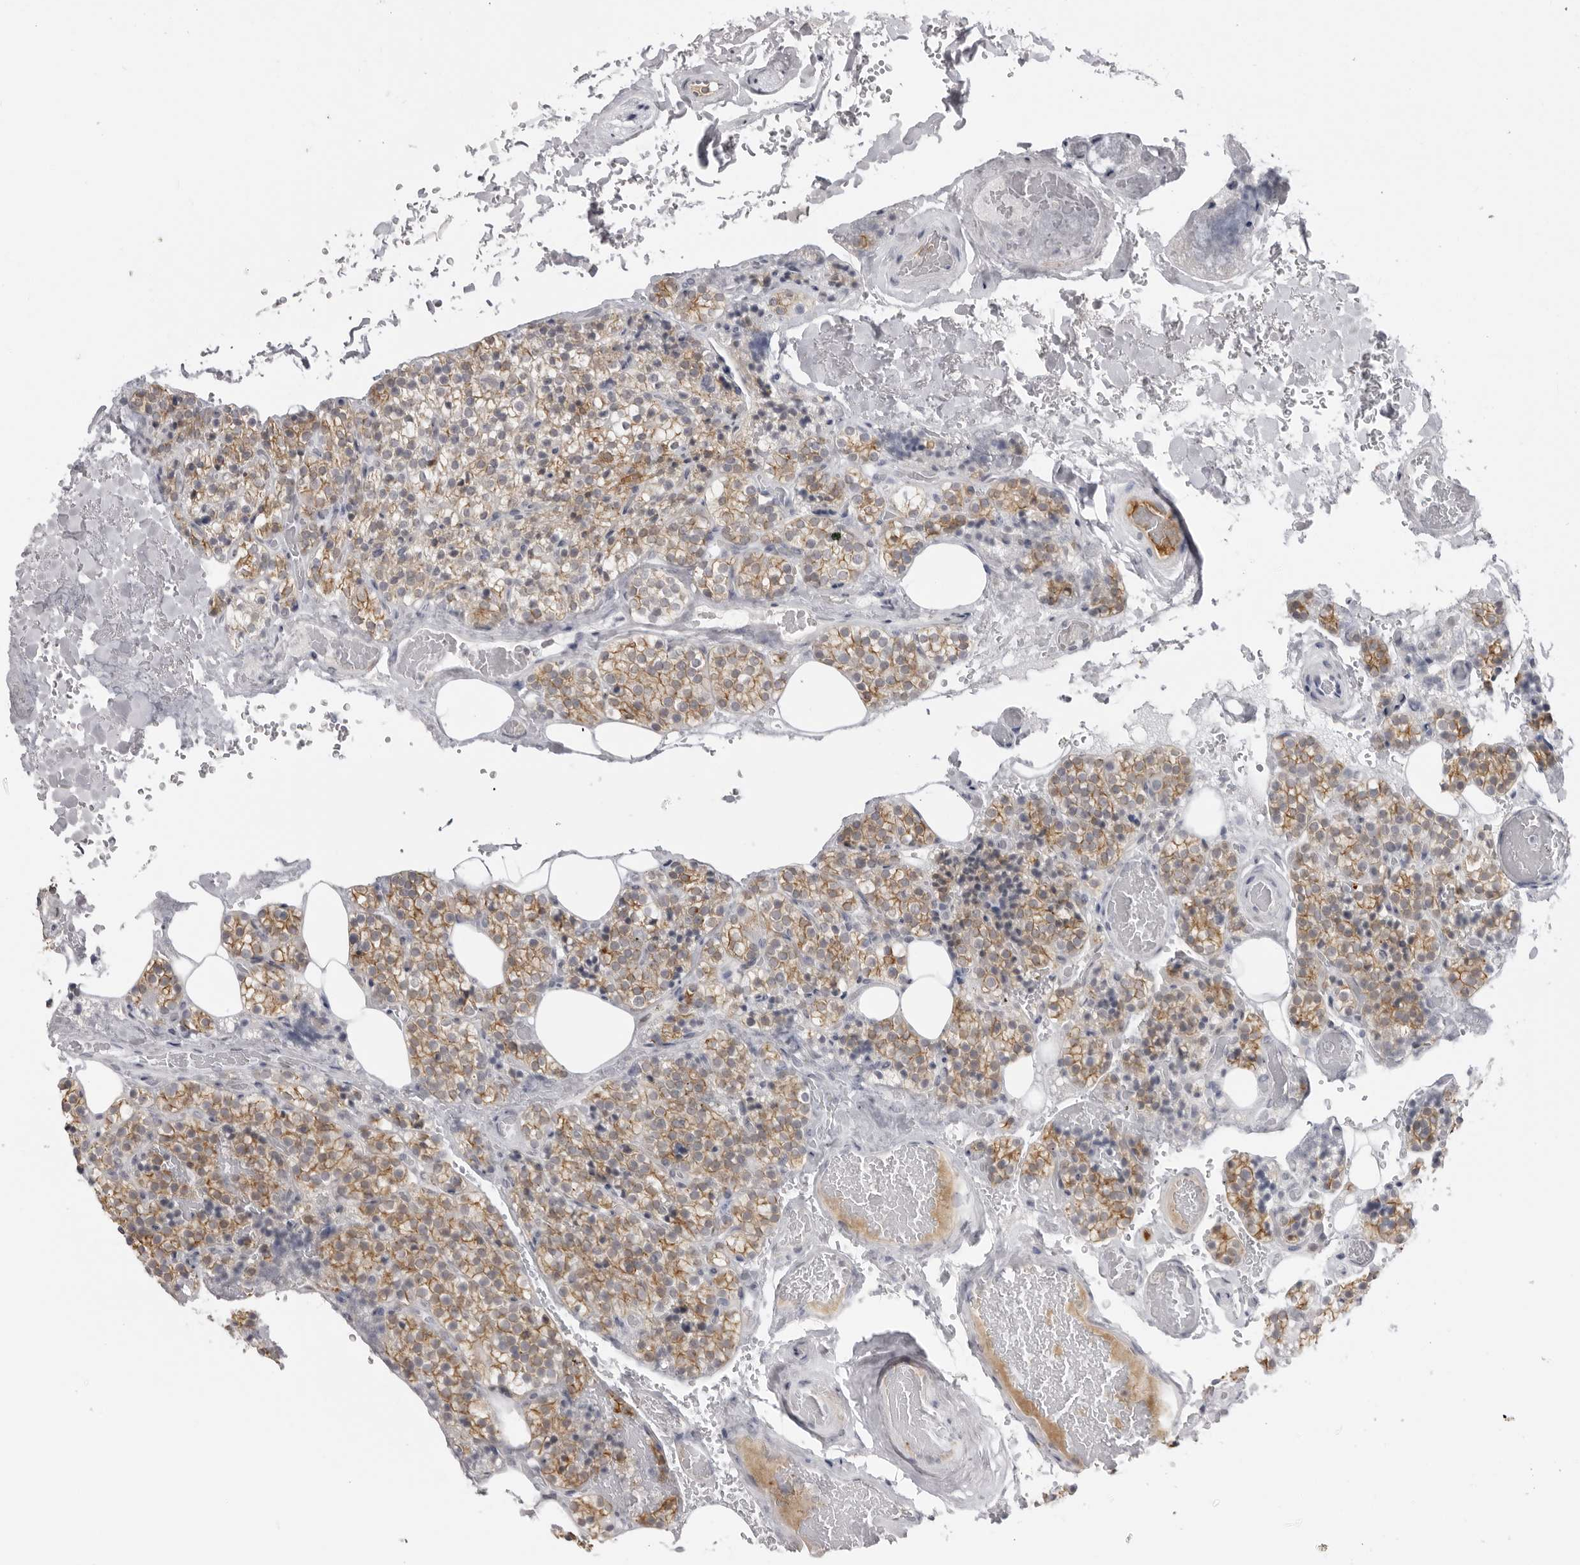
{"staining": {"intensity": "moderate", "quantity": "25%-75%", "location": "cytoplasmic/membranous"}, "tissue": "parathyroid gland", "cell_type": "Glandular cells", "image_type": "normal", "snomed": [{"axis": "morphology", "description": "Normal tissue, NOS"}, {"axis": "topography", "description": "Parathyroid gland"}], "caption": "Immunohistochemical staining of unremarkable human parathyroid gland shows 25%-75% levels of moderate cytoplasmic/membranous protein staining in approximately 25%-75% of glandular cells.", "gene": "SERPINF2", "patient": {"sex": "male", "age": 87}}